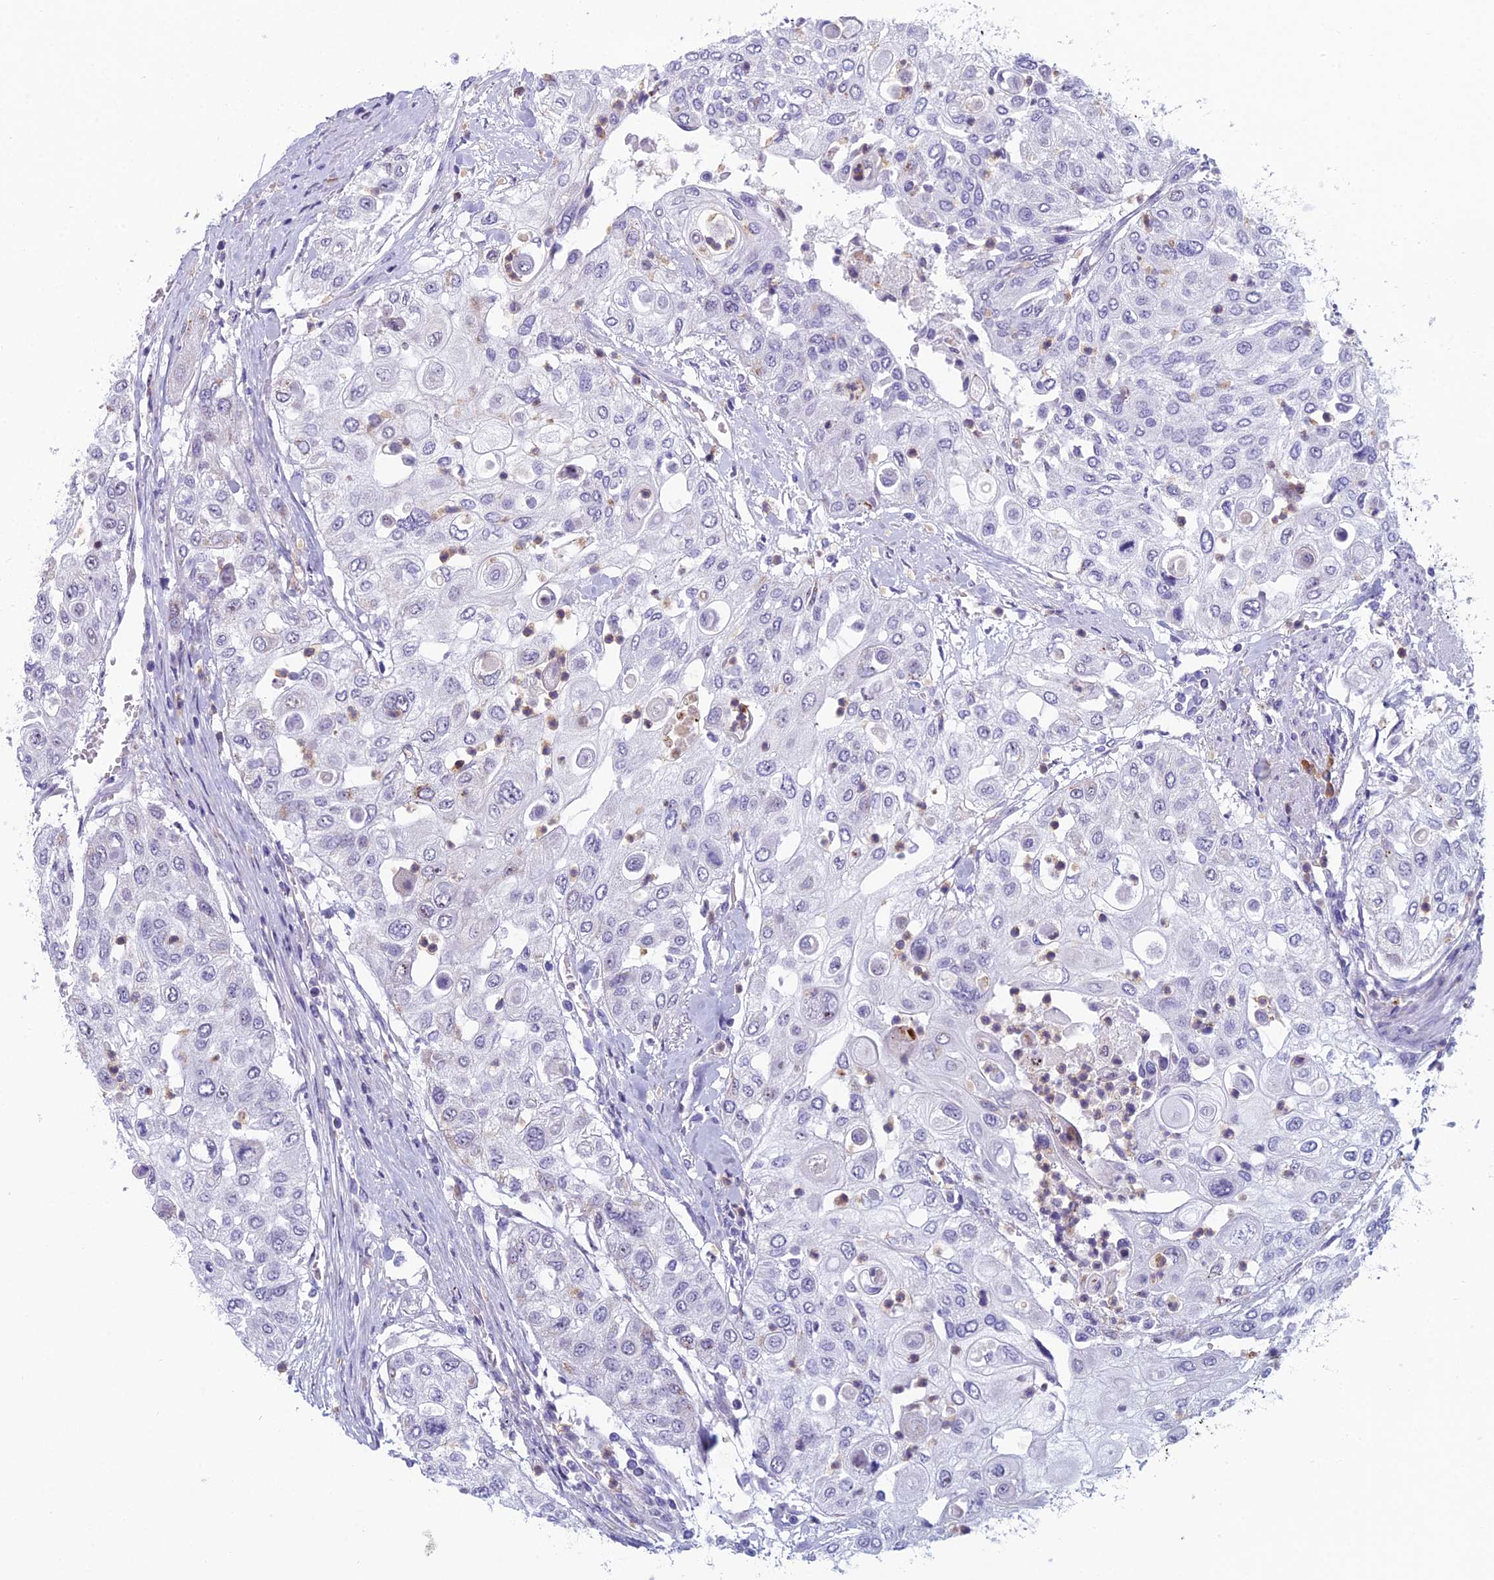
{"staining": {"intensity": "negative", "quantity": "none", "location": "none"}, "tissue": "urothelial cancer", "cell_type": "Tumor cells", "image_type": "cancer", "snomed": [{"axis": "morphology", "description": "Urothelial carcinoma, High grade"}, {"axis": "topography", "description": "Urinary bladder"}], "caption": "Tumor cells show no significant staining in urothelial cancer.", "gene": "NOC2L", "patient": {"sex": "female", "age": 79}}